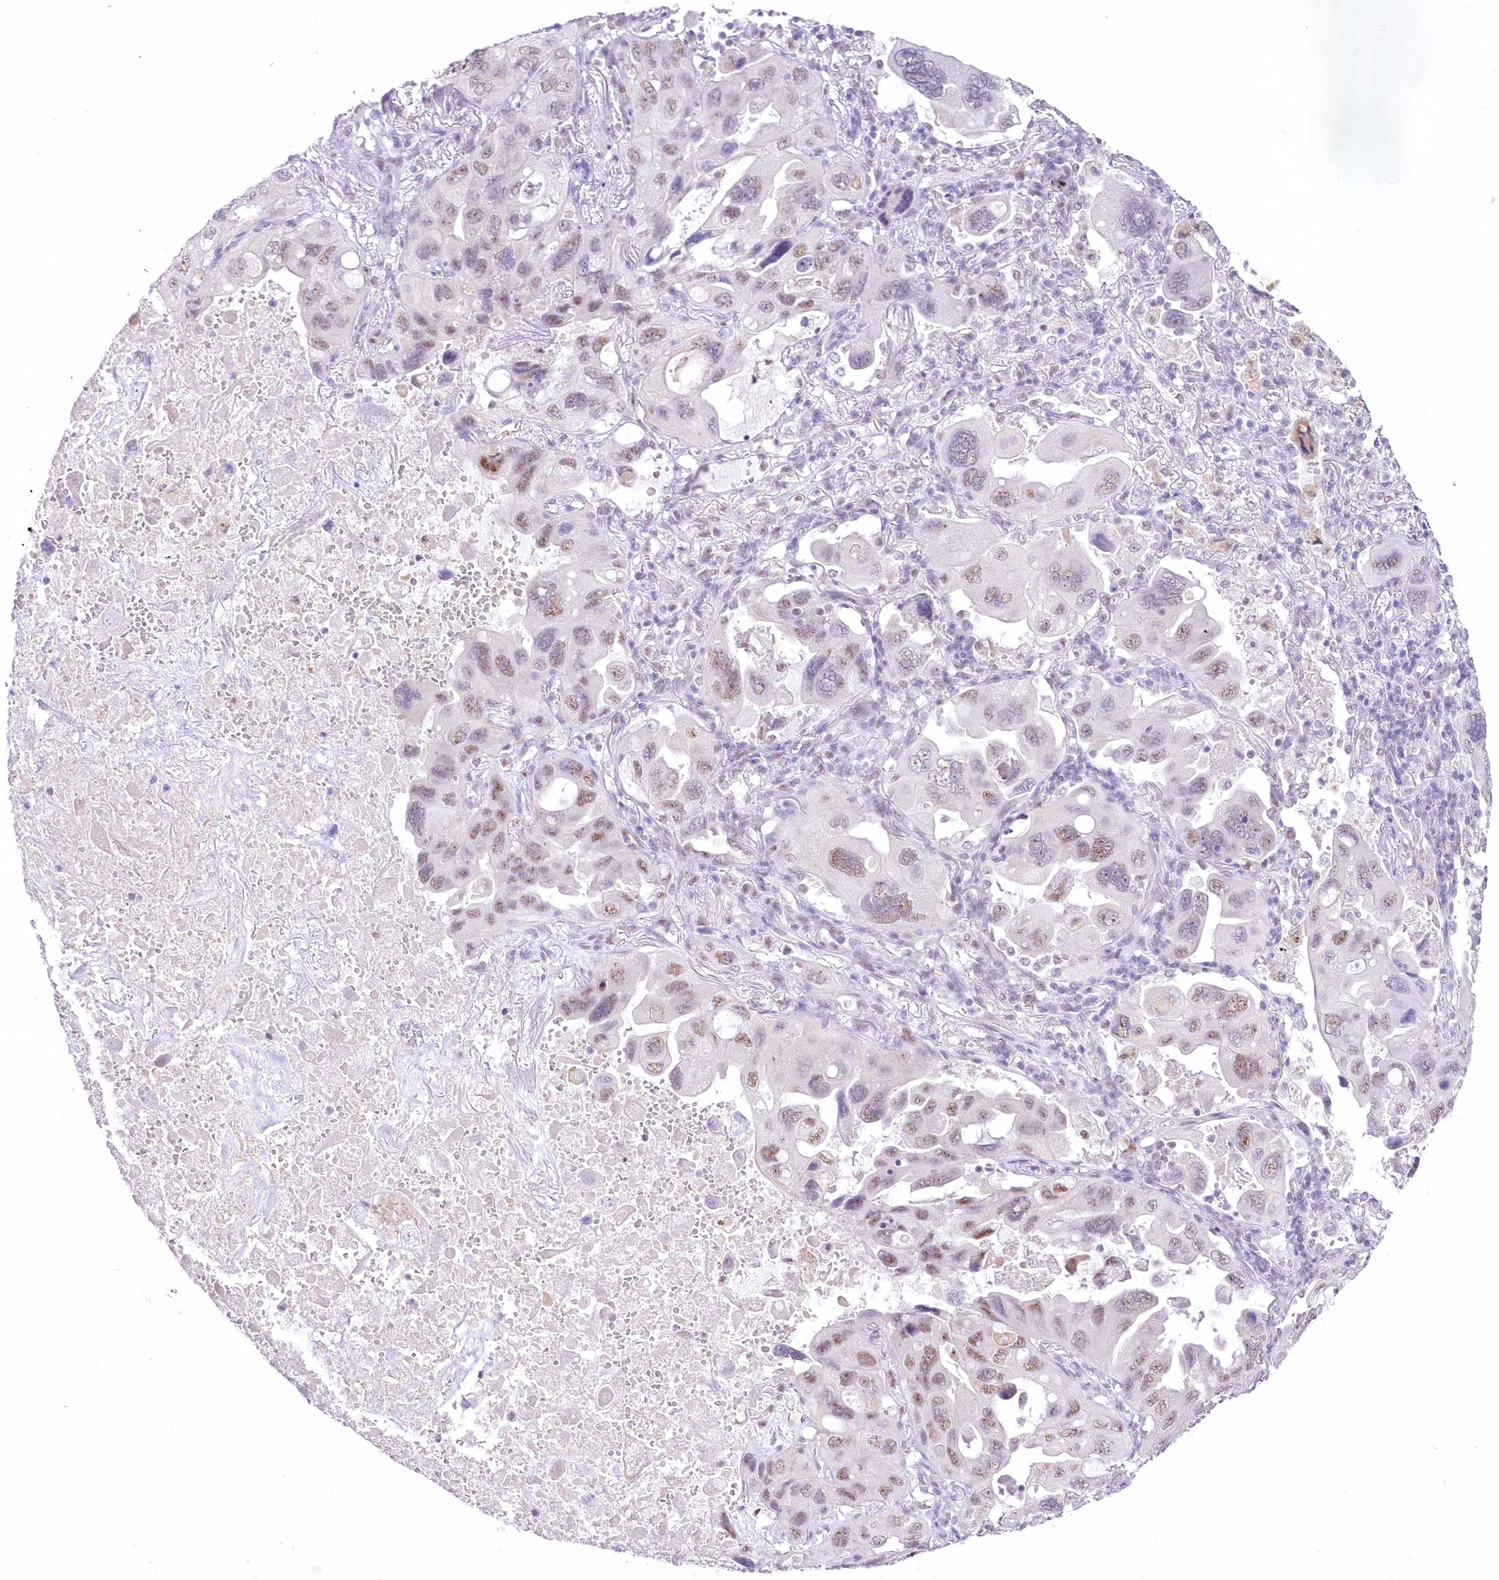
{"staining": {"intensity": "weak", "quantity": "25%-75%", "location": "nuclear"}, "tissue": "lung cancer", "cell_type": "Tumor cells", "image_type": "cancer", "snomed": [{"axis": "morphology", "description": "Squamous cell carcinoma, NOS"}, {"axis": "topography", "description": "Lung"}], "caption": "Lung cancer was stained to show a protein in brown. There is low levels of weak nuclear positivity in approximately 25%-75% of tumor cells. (Stains: DAB (3,3'-diaminobenzidine) in brown, nuclei in blue, Microscopy: brightfield microscopy at high magnification).", "gene": "RBM27", "patient": {"sex": "female", "age": 73}}